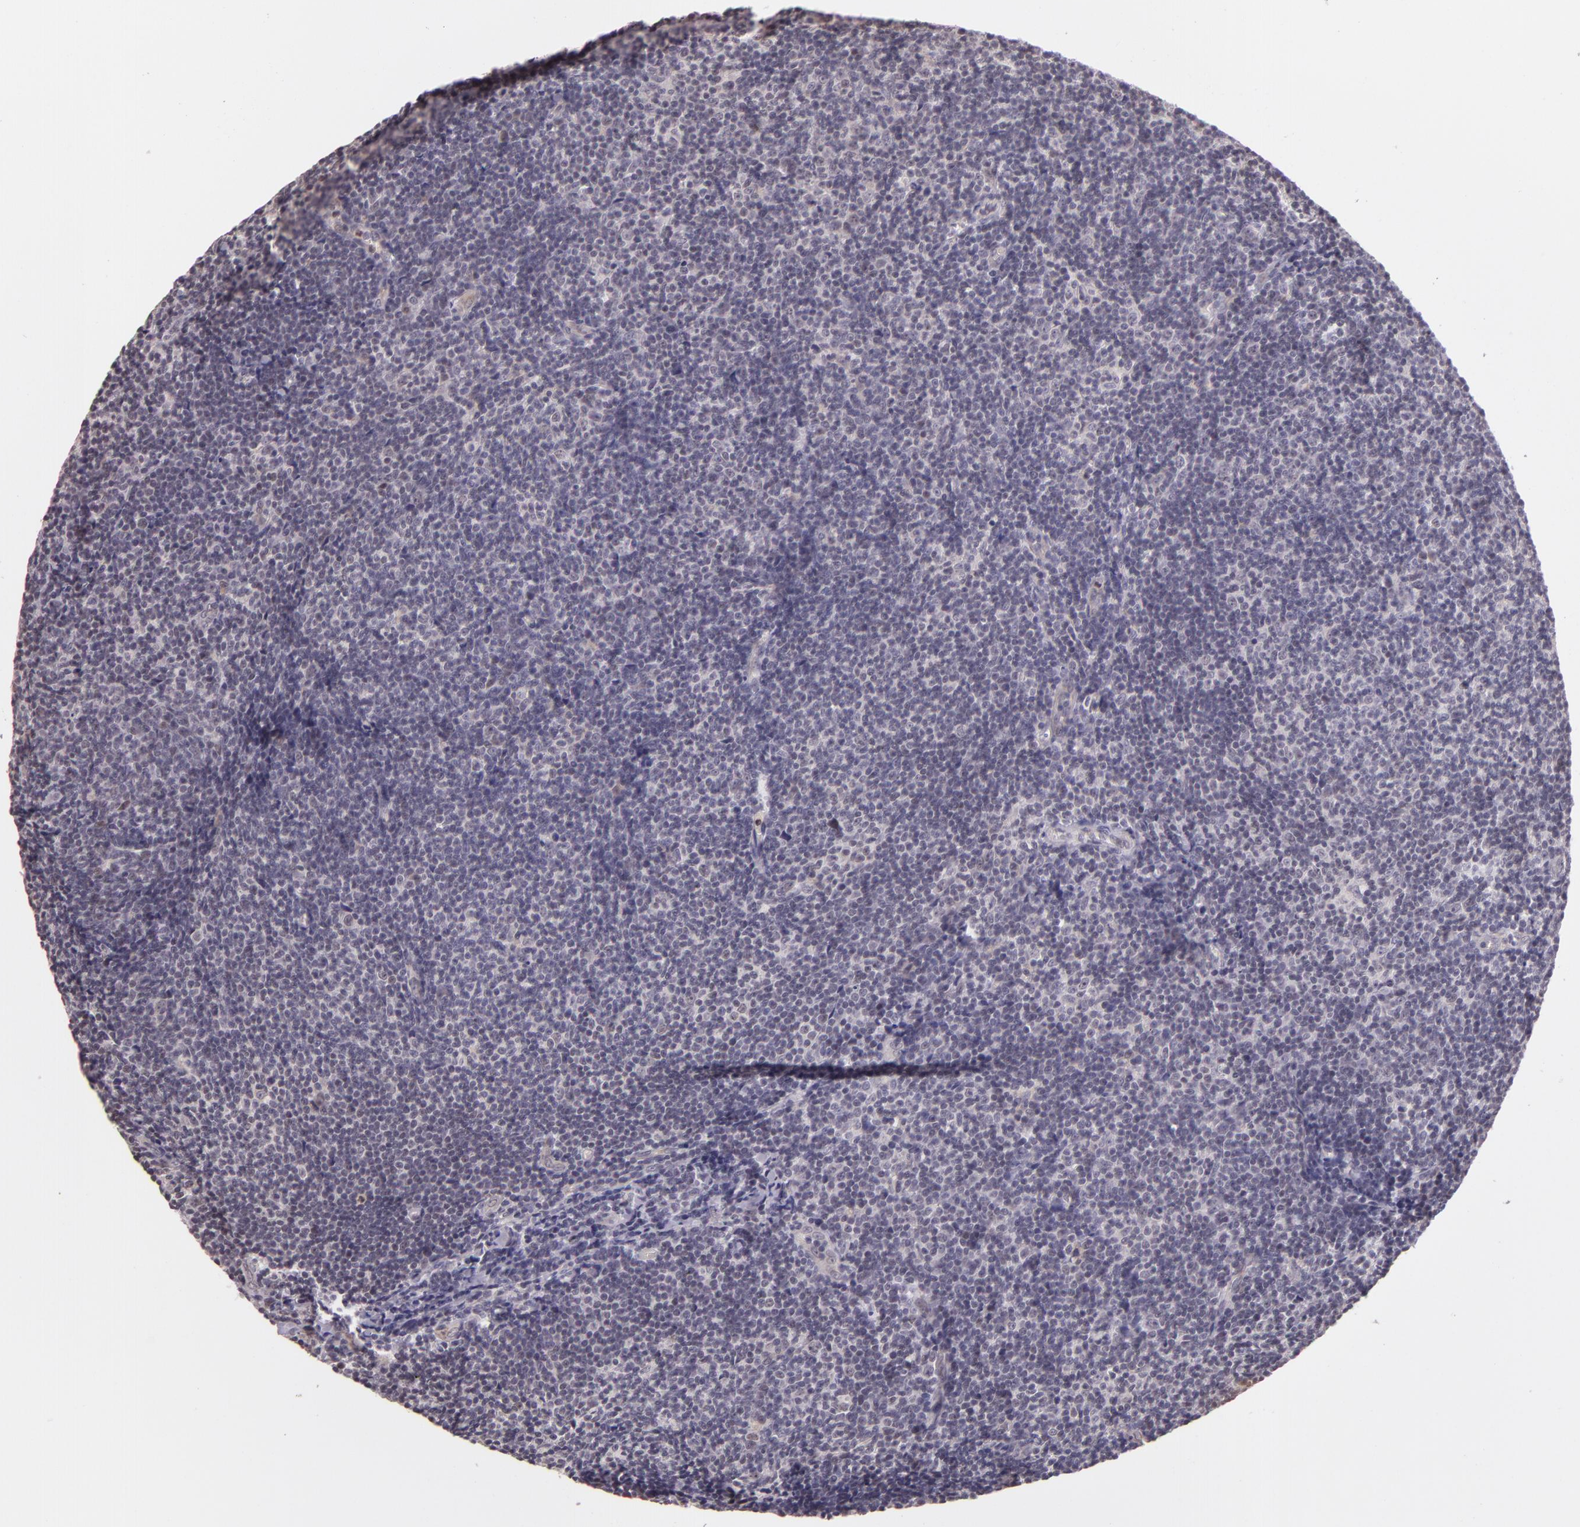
{"staining": {"intensity": "negative", "quantity": "none", "location": "none"}, "tissue": "lymphoma", "cell_type": "Tumor cells", "image_type": "cancer", "snomed": [{"axis": "morphology", "description": "Malignant lymphoma, non-Hodgkin's type, Low grade"}, {"axis": "topography", "description": "Lymph node"}], "caption": "Tumor cells are negative for brown protein staining in lymphoma.", "gene": "ARMH4", "patient": {"sex": "male", "age": 49}}